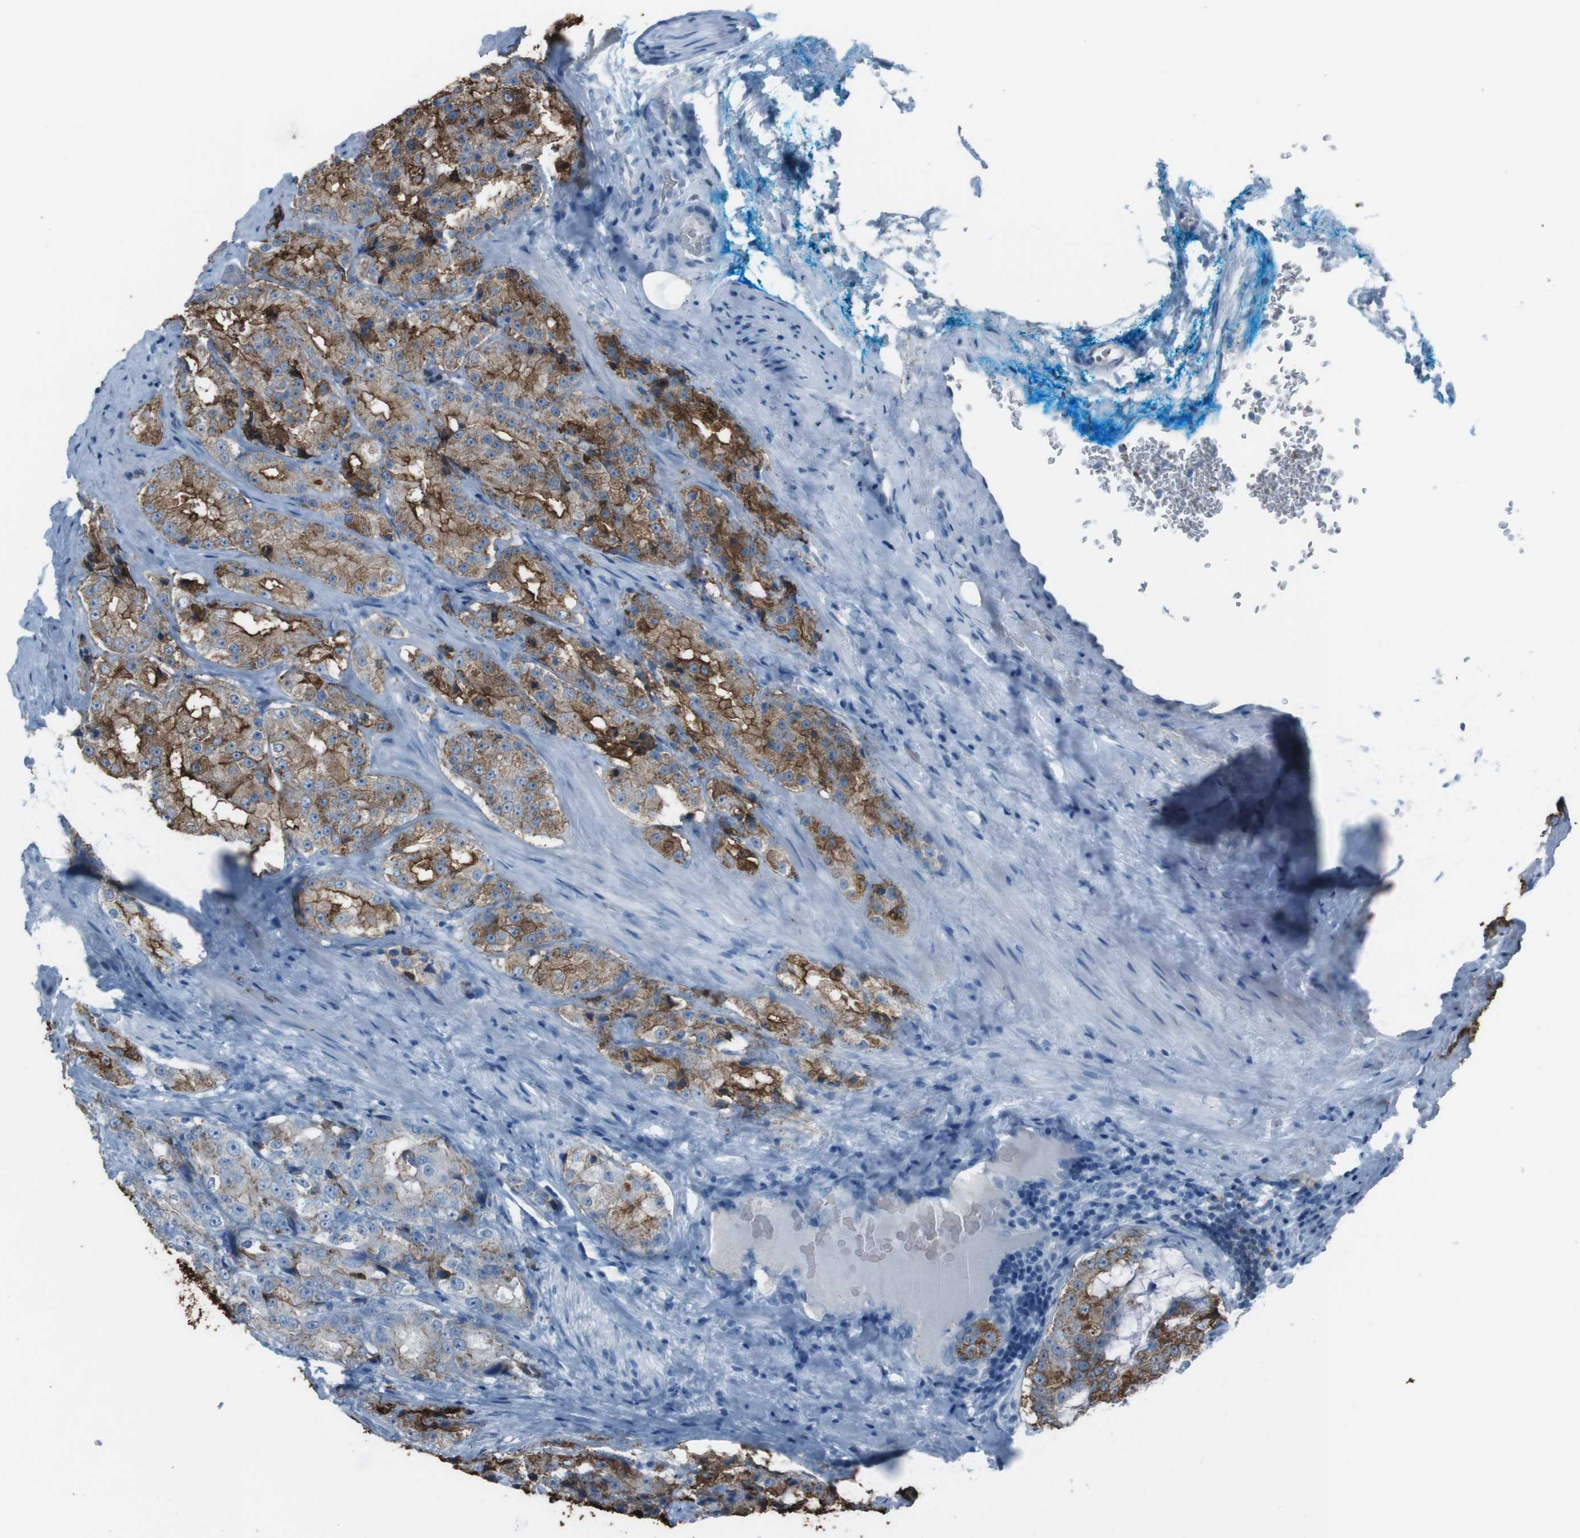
{"staining": {"intensity": "moderate", "quantity": ">75%", "location": "cytoplasmic/membranous"}, "tissue": "prostate cancer", "cell_type": "Tumor cells", "image_type": "cancer", "snomed": [{"axis": "morphology", "description": "Adenocarcinoma, High grade"}, {"axis": "topography", "description": "Prostate"}], "caption": "Prostate cancer was stained to show a protein in brown. There is medium levels of moderate cytoplasmic/membranous expression in about >75% of tumor cells.", "gene": "ST6GAL1", "patient": {"sex": "male", "age": 73}}